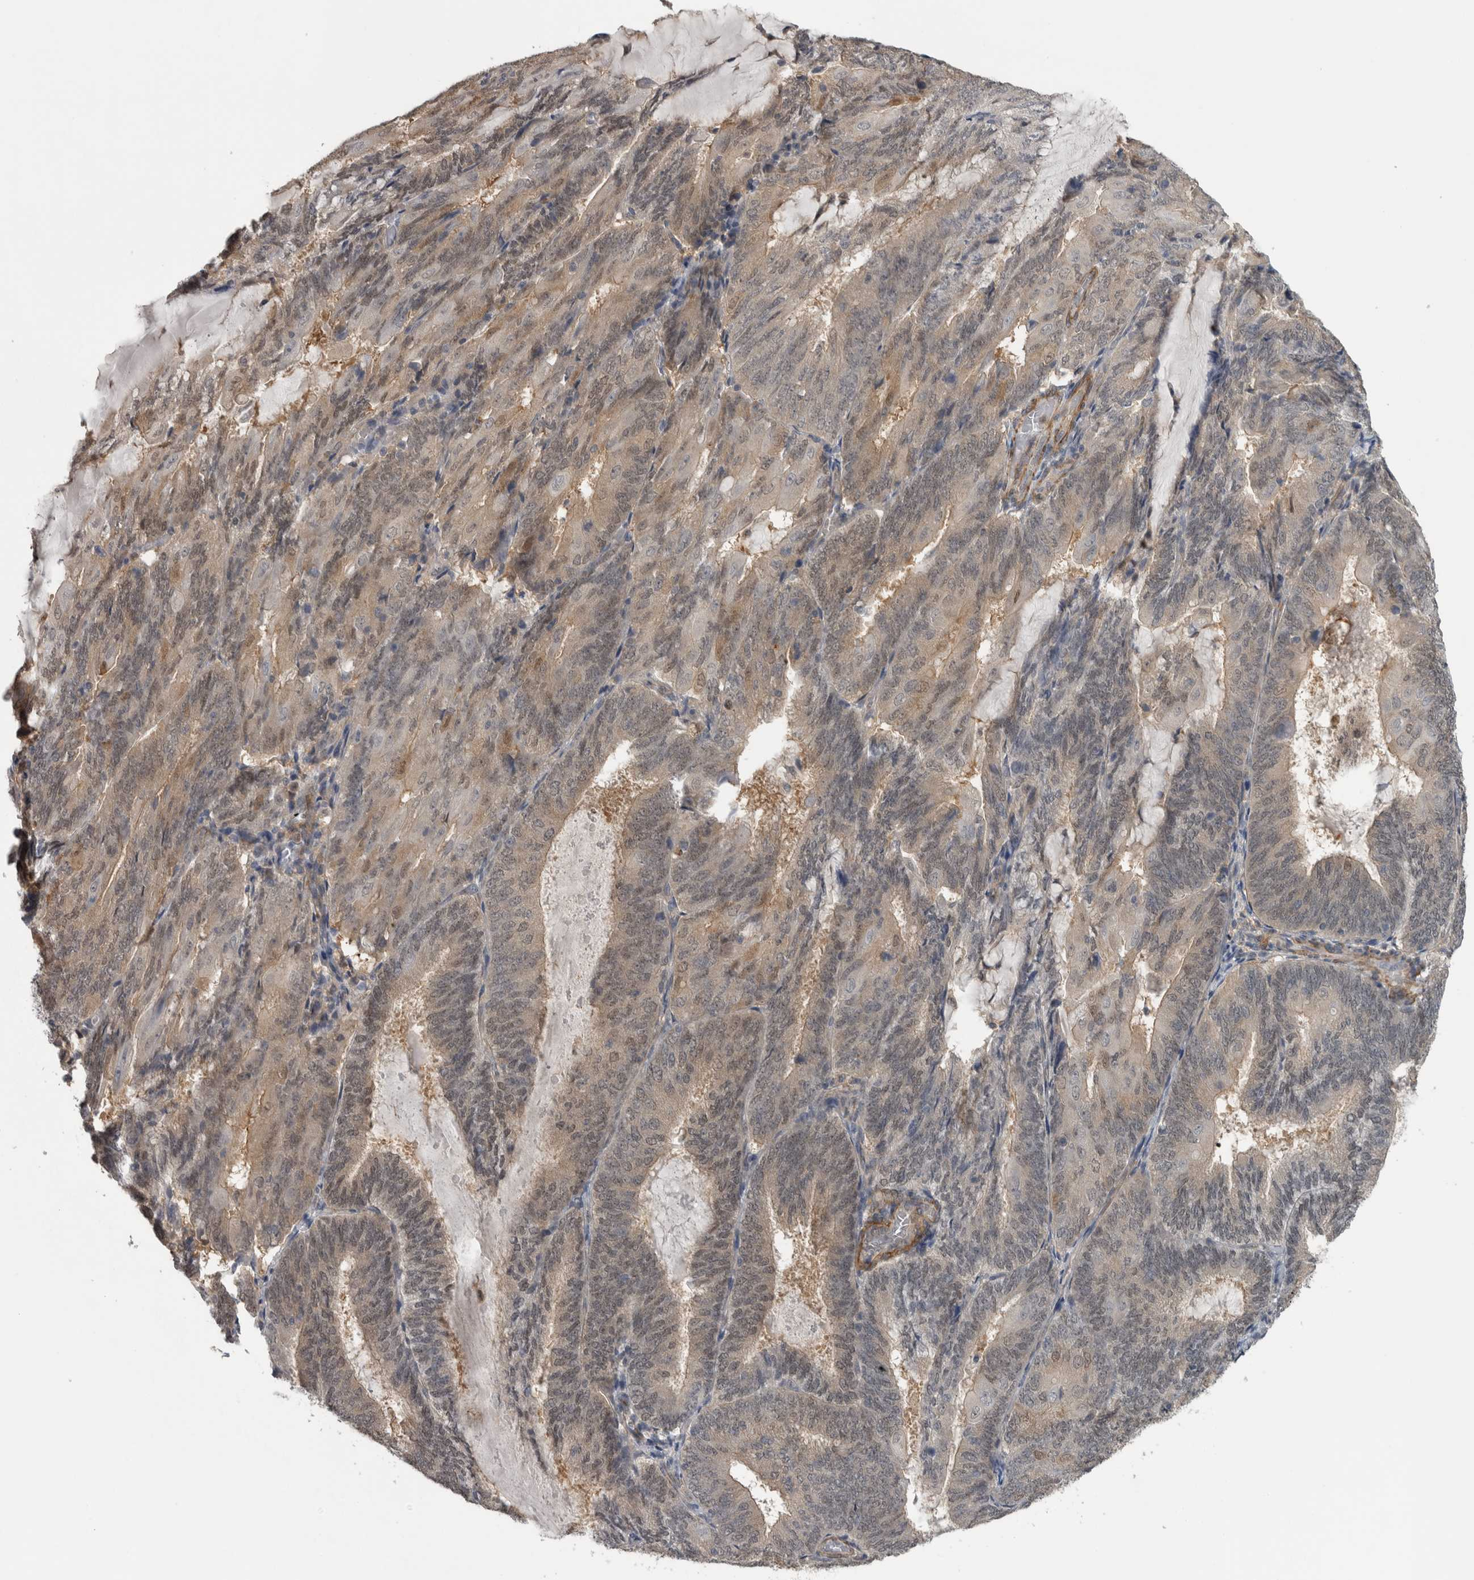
{"staining": {"intensity": "weak", "quantity": "<25%", "location": "cytoplasmic/membranous,nuclear"}, "tissue": "endometrial cancer", "cell_type": "Tumor cells", "image_type": "cancer", "snomed": [{"axis": "morphology", "description": "Adenocarcinoma, NOS"}, {"axis": "topography", "description": "Endometrium"}], "caption": "High power microscopy histopathology image of an immunohistochemistry (IHC) image of endometrial cancer (adenocarcinoma), revealing no significant staining in tumor cells. The staining was performed using DAB (3,3'-diaminobenzidine) to visualize the protein expression in brown, while the nuclei were stained in blue with hematoxylin (Magnification: 20x).", "gene": "NAPRT", "patient": {"sex": "female", "age": 81}}